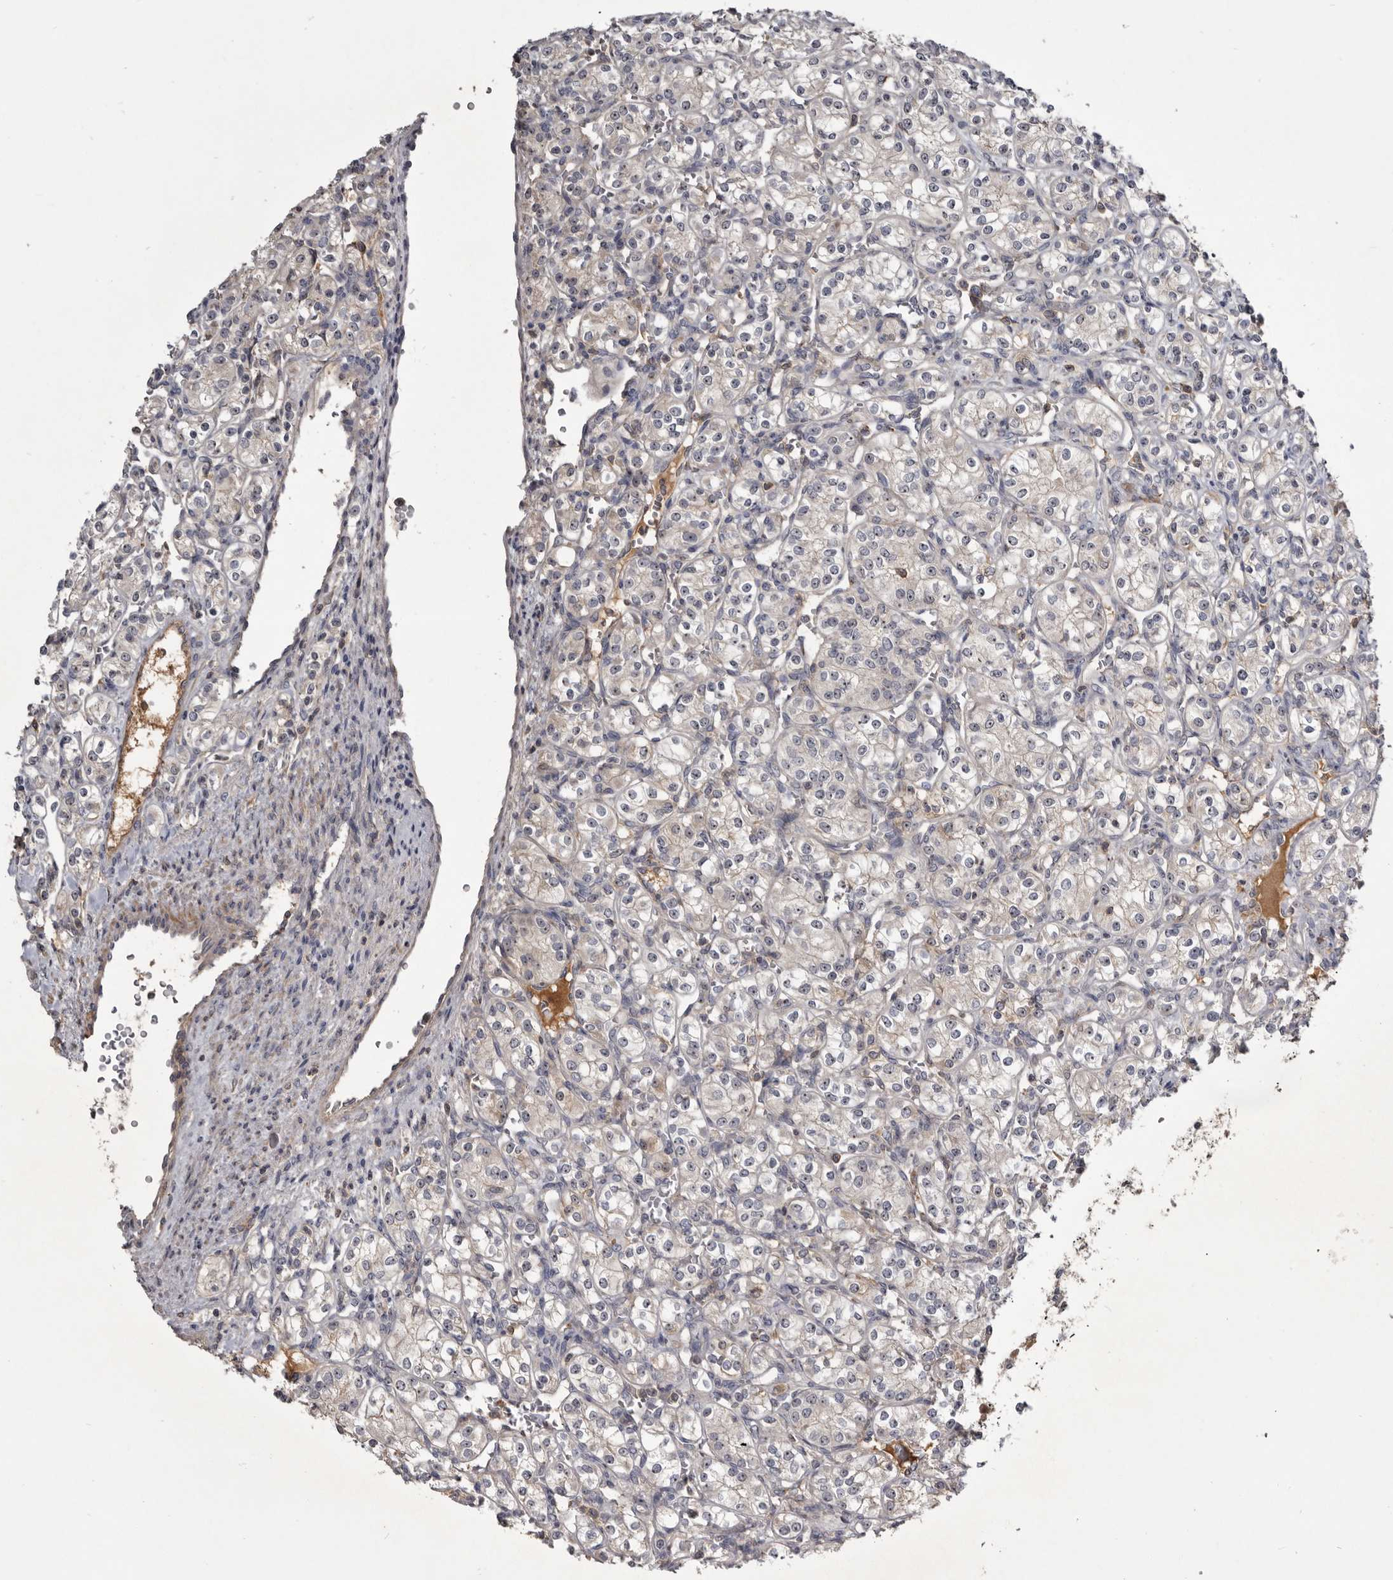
{"staining": {"intensity": "weak", "quantity": "<25%", "location": "nuclear"}, "tissue": "renal cancer", "cell_type": "Tumor cells", "image_type": "cancer", "snomed": [{"axis": "morphology", "description": "Adenocarcinoma, NOS"}, {"axis": "topography", "description": "Kidney"}], "caption": "High magnification brightfield microscopy of adenocarcinoma (renal) stained with DAB (brown) and counterstained with hematoxylin (blue): tumor cells show no significant expression. (Immunohistochemistry (ihc), brightfield microscopy, high magnification).", "gene": "TTC39A", "patient": {"sex": "male", "age": 77}}